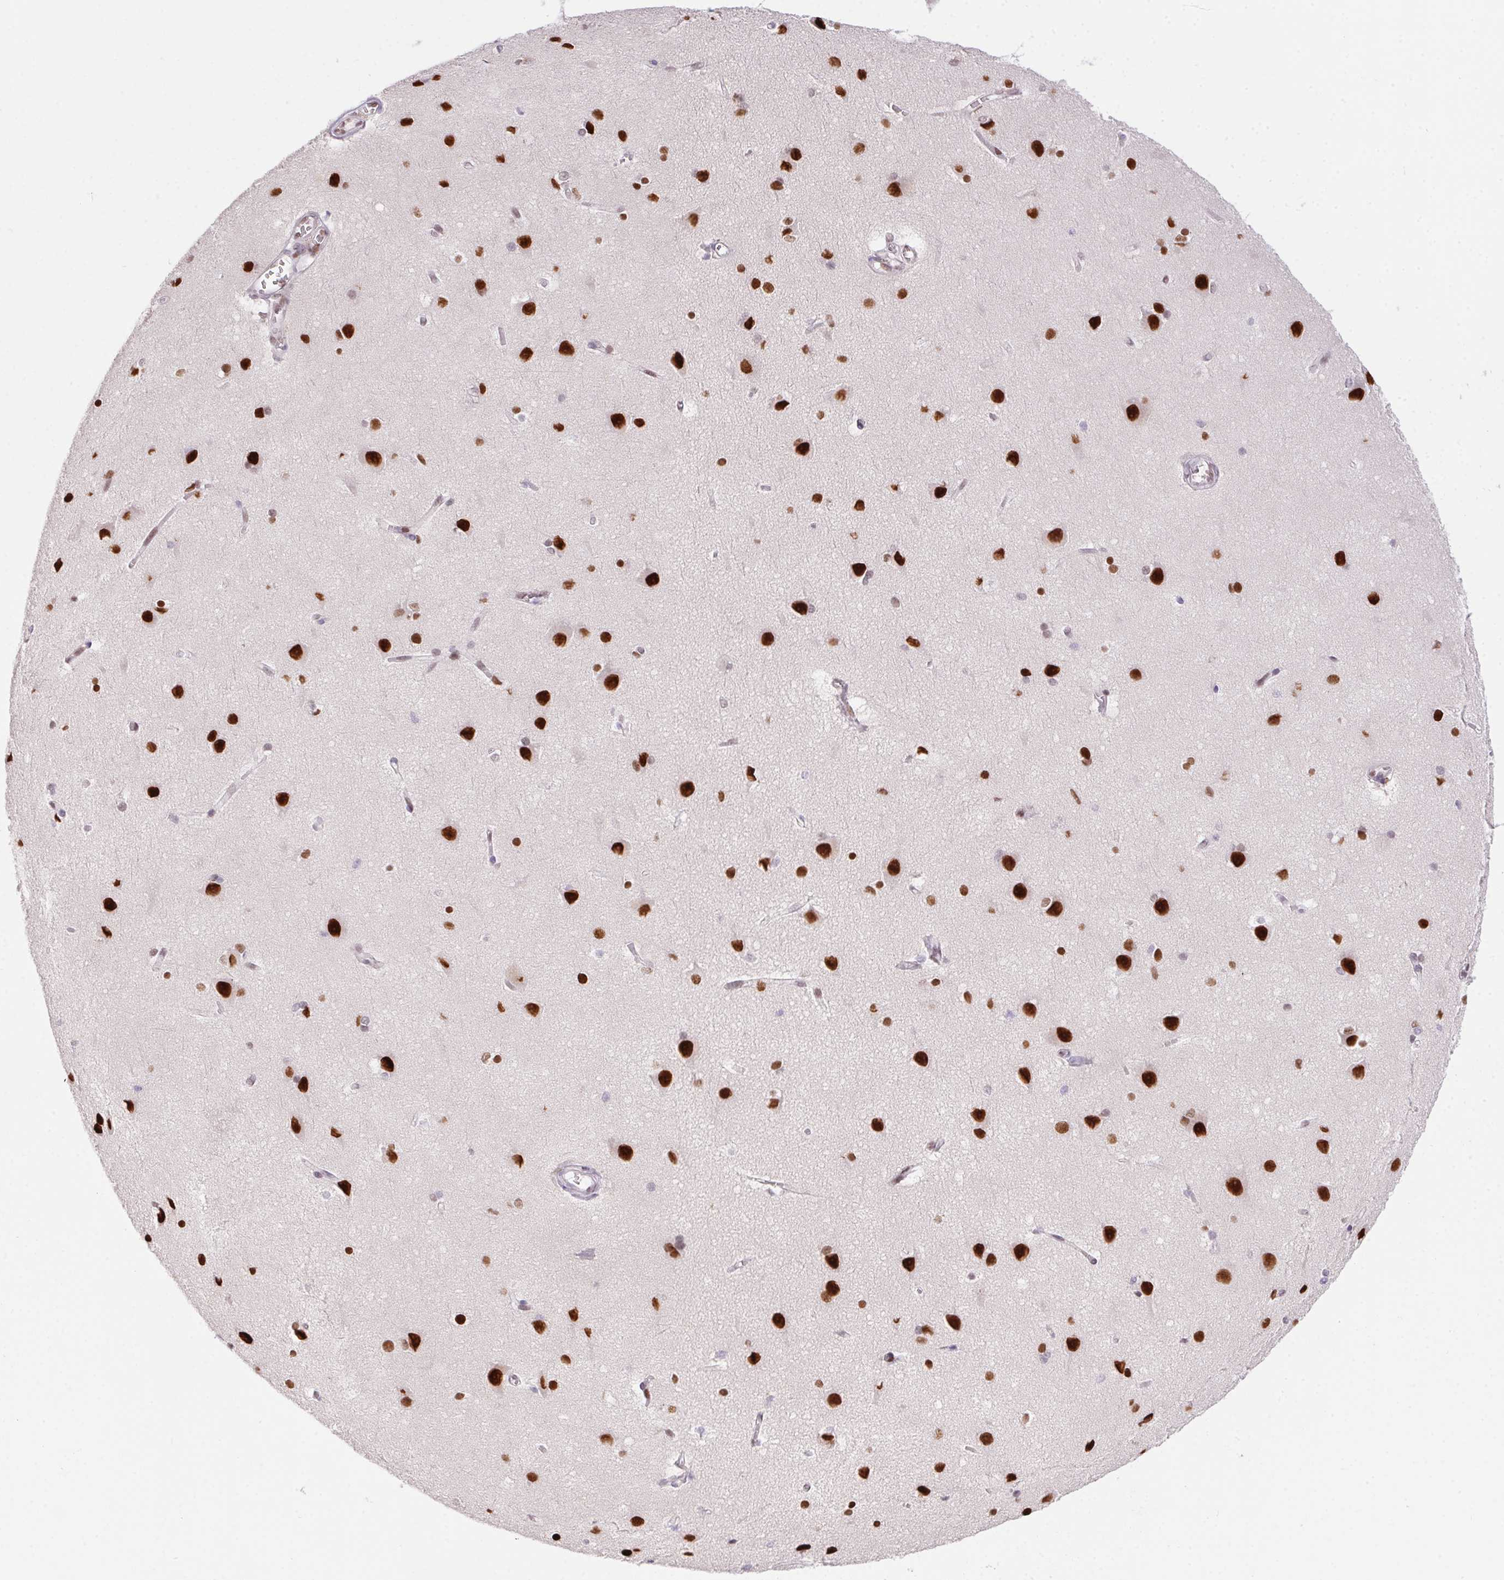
{"staining": {"intensity": "moderate", "quantity": "25%-75%", "location": "nuclear"}, "tissue": "cerebral cortex", "cell_type": "Endothelial cells", "image_type": "normal", "snomed": [{"axis": "morphology", "description": "Normal tissue, NOS"}, {"axis": "topography", "description": "Cerebral cortex"}], "caption": "Normal cerebral cortex reveals moderate nuclear positivity in about 25%-75% of endothelial cells, visualized by immunohistochemistry. (brown staining indicates protein expression, while blue staining denotes nuclei).", "gene": "SP9", "patient": {"sex": "male", "age": 37}}